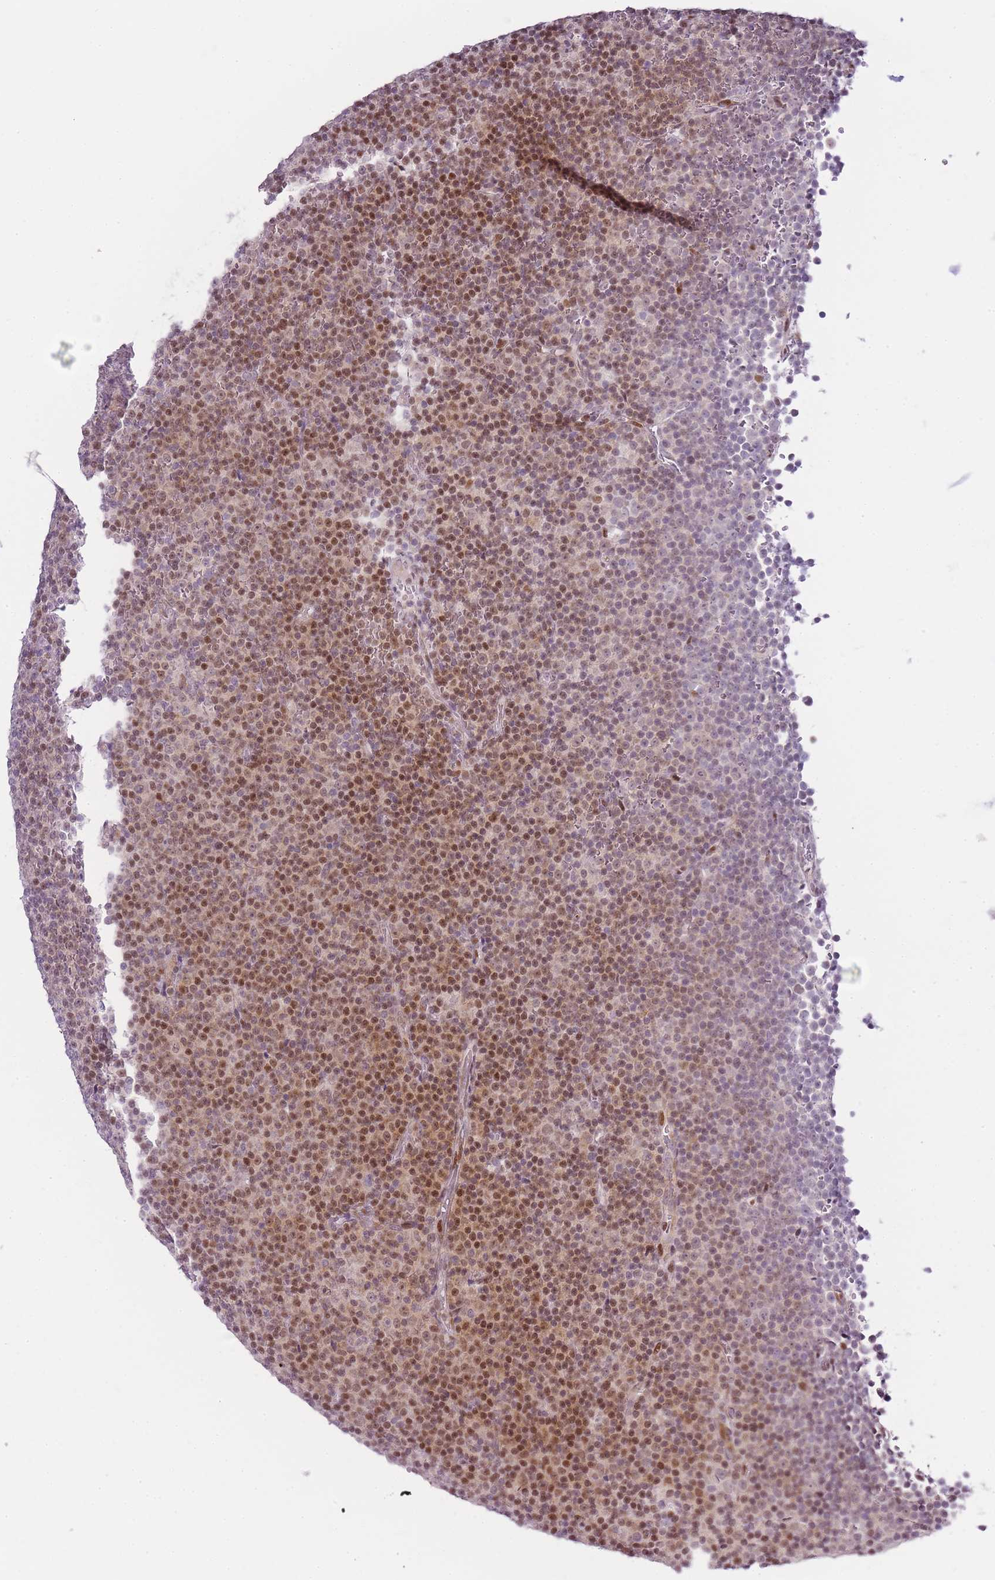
{"staining": {"intensity": "moderate", "quantity": ">75%", "location": "nuclear"}, "tissue": "lymphoma", "cell_type": "Tumor cells", "image_type": "cancer", "snomed": [{"axis": "morphology", "description": "Malignant lymphoma, non-Hodgkin's type, Low grade"}, {"axis": "topography", "description": "Lymph node"}], "caption": "The histopathology image exhibits immunohistochemical staining of low-grade malignant lymphoma, non-Hodgkin's type. There is moderate nuclear expression is present in about >75% of tumor cells.", "gene": "OGG1", "patient": {"sex": "female", "age": 67}}